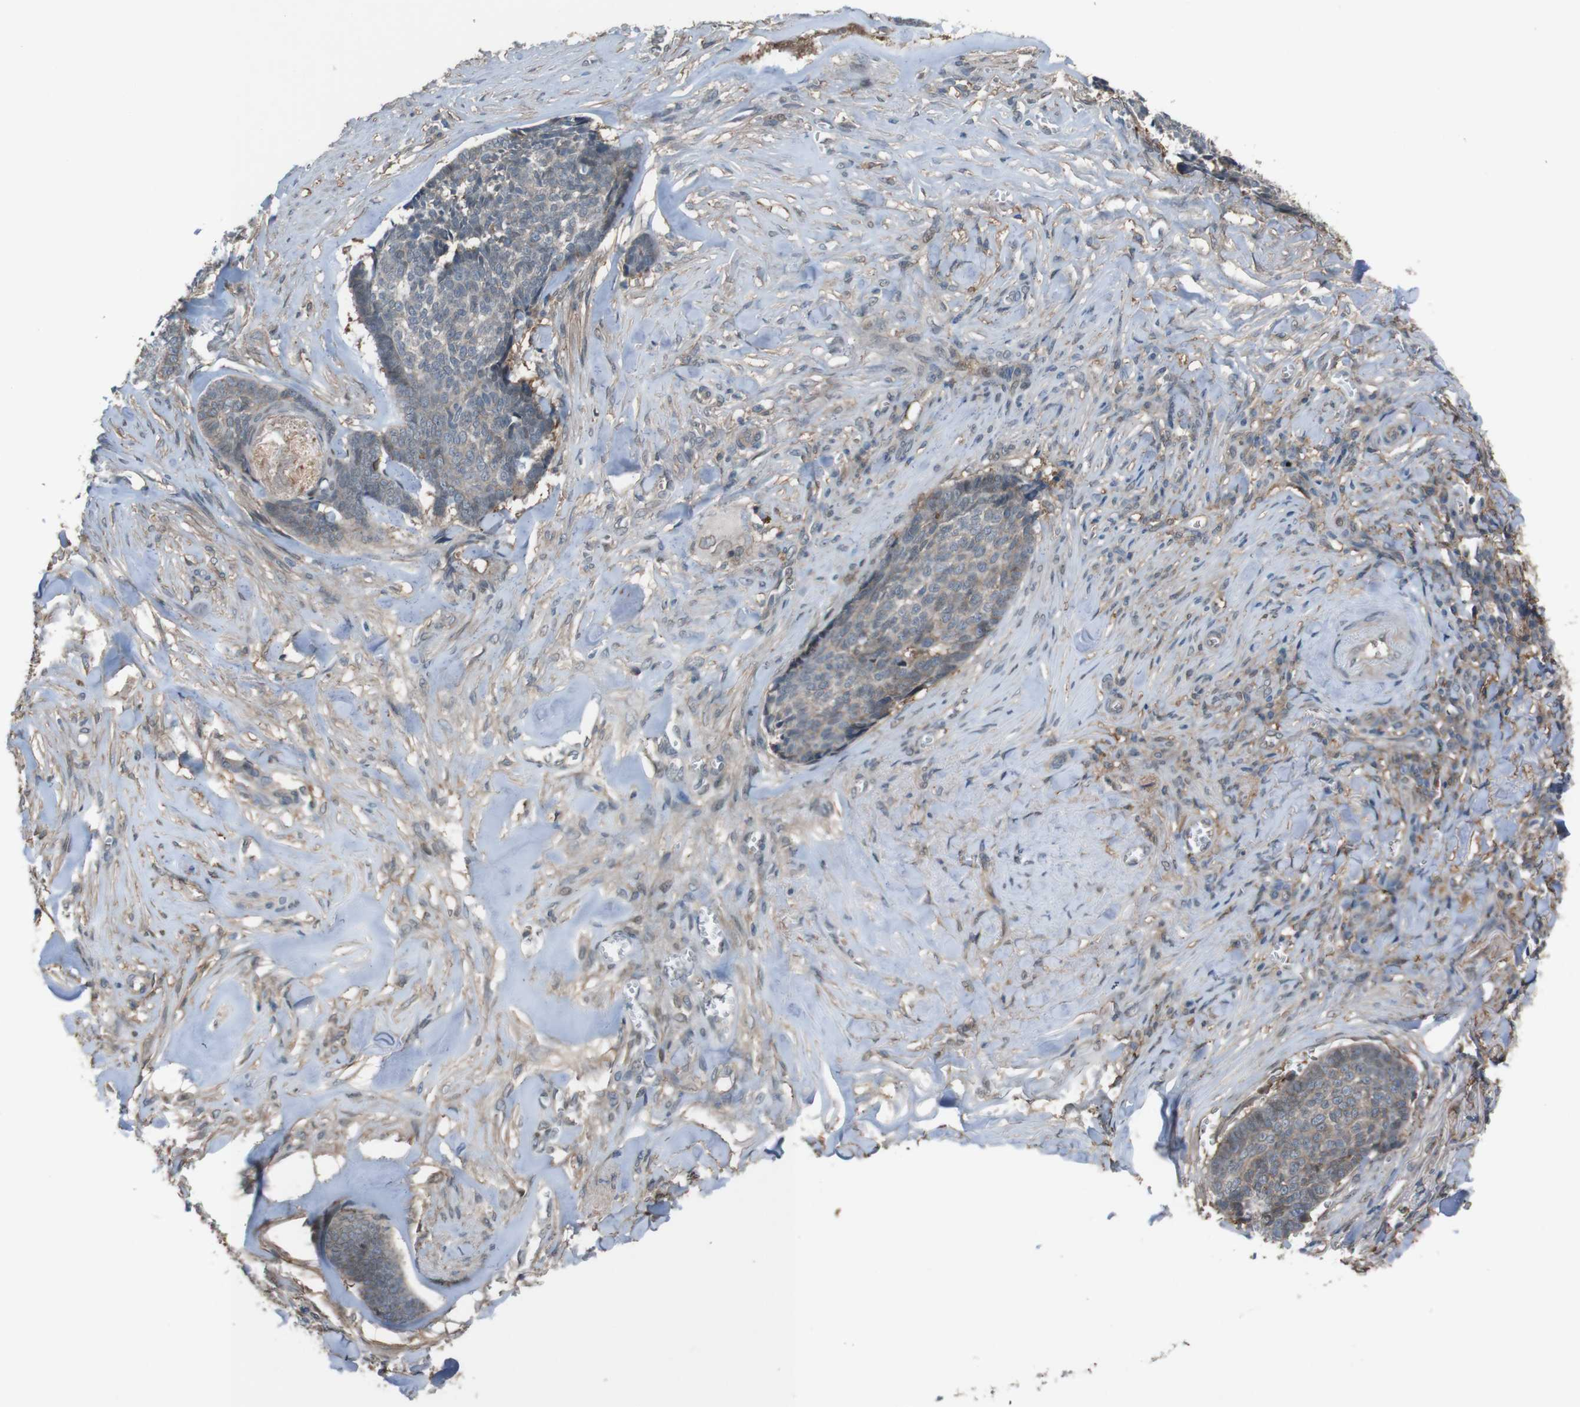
{"staining": {"intensity": "negative", "quantity": "none", "location": "none"}, "tissue": "skin cancer", "cell_type": "Tumor cells", "image_type": "cancer", "snomed": [{"axis": "morphology", "description": "Basal cell carcinoma"}, {"axis": "topography", "description": "Skin"}], "caption": "Human skin cancer stained for a protein using immunohistochemistry (IHC) reveals no expression in tumor cells.", "gene": "ATP2B1", "patient": {"sex": "male", "age": 84}}